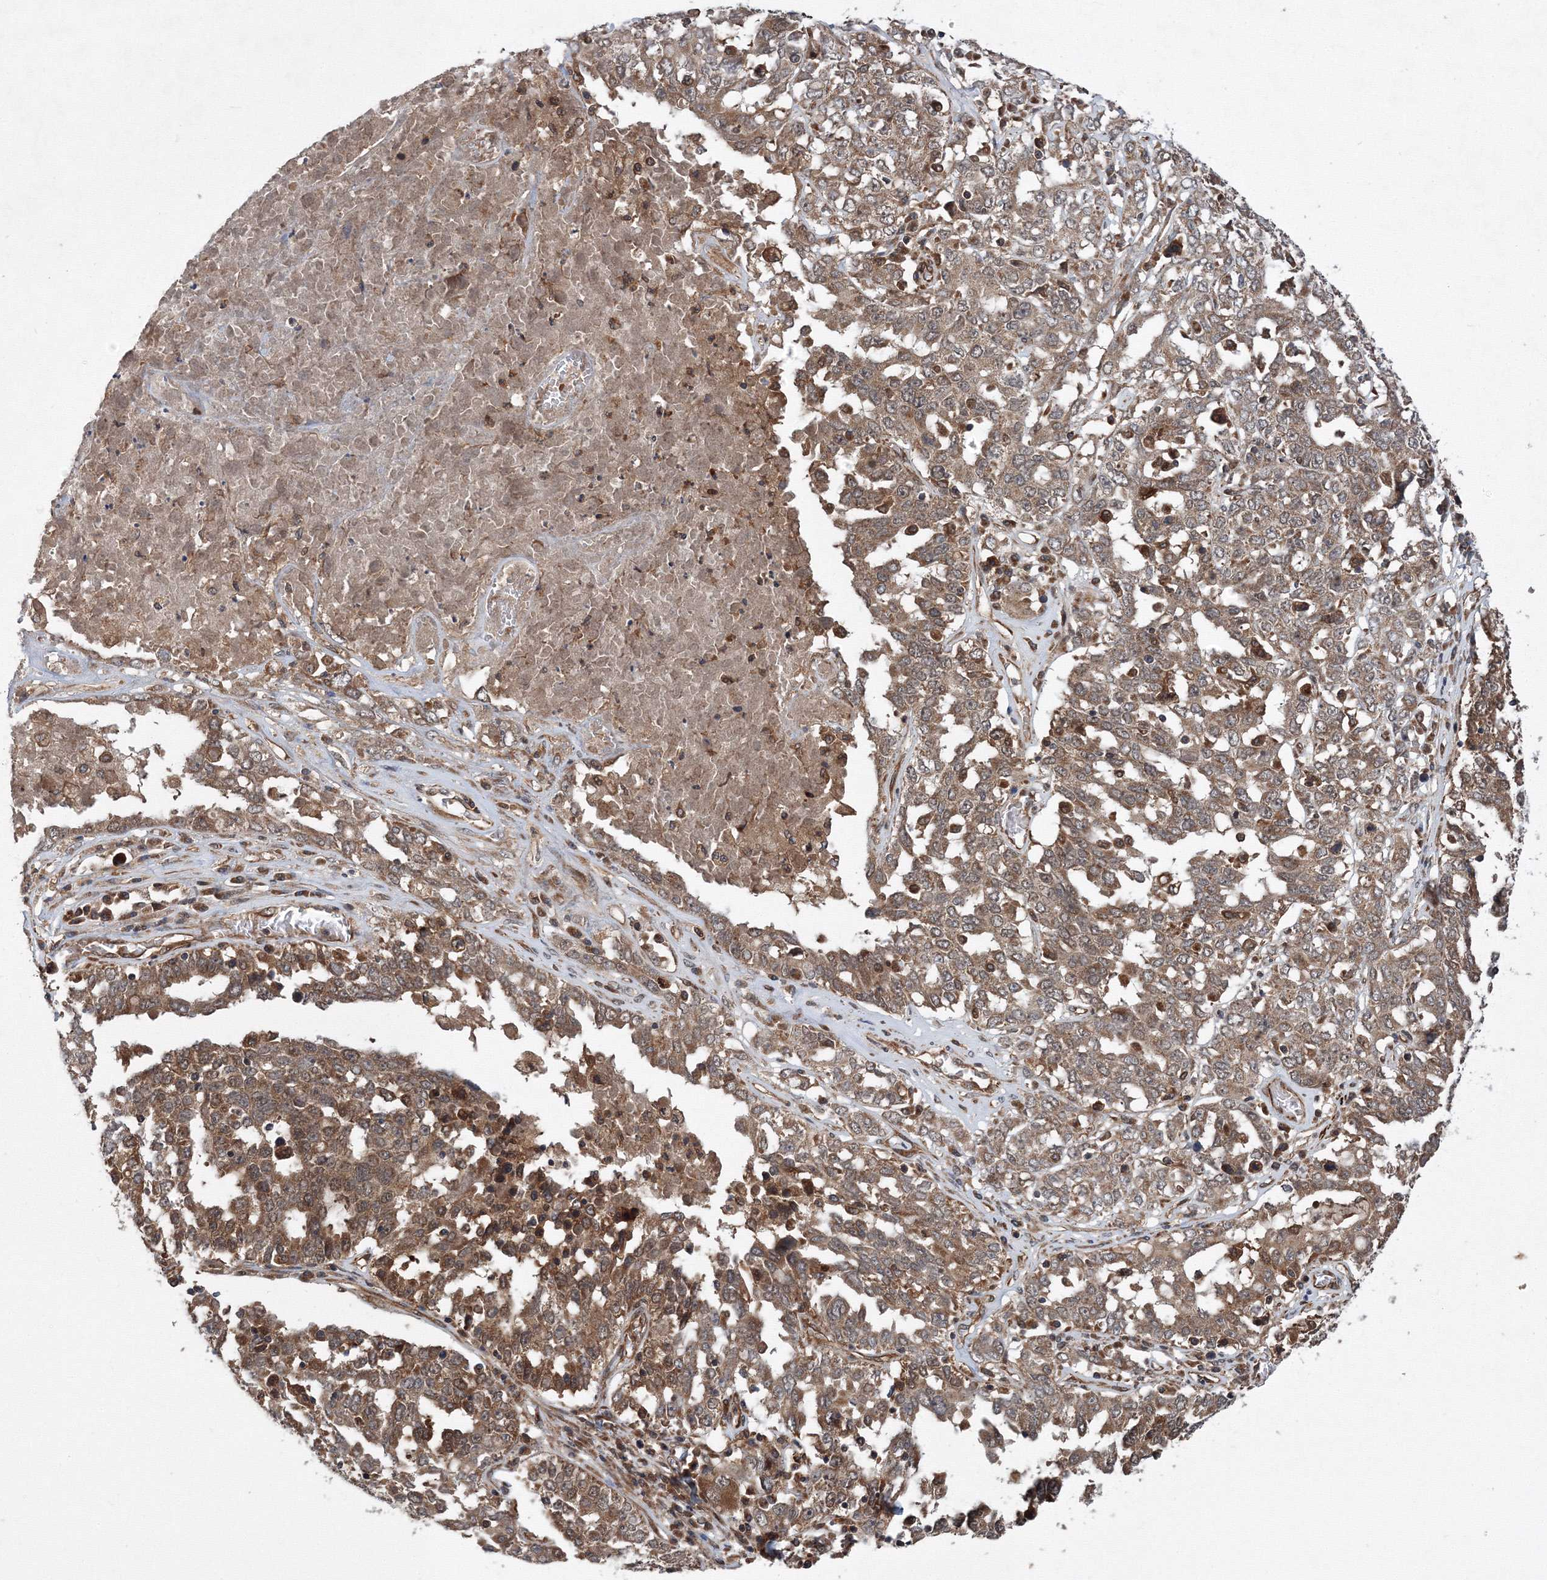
{"staining": {"intensity": "moderate", "quantity": ">75%", "location": "cytoplasmic/membranous"}, "tissue": "ovarian cancer", "cell_type": "Tumor cells", "image_type": "cancer", "snomed": [{"axis": "morphology", "description": "Carcinoma, endometroid"}, {"axis": "topography", "description": "Ovary"}], "caption": "A brown stain shows moderate cytoplasmic/membranous staining of a protein in ovarian endometroid carcinoma tumor cells.", "gene": "ATG3", "patient": {"sex": "female", "age": 62}}